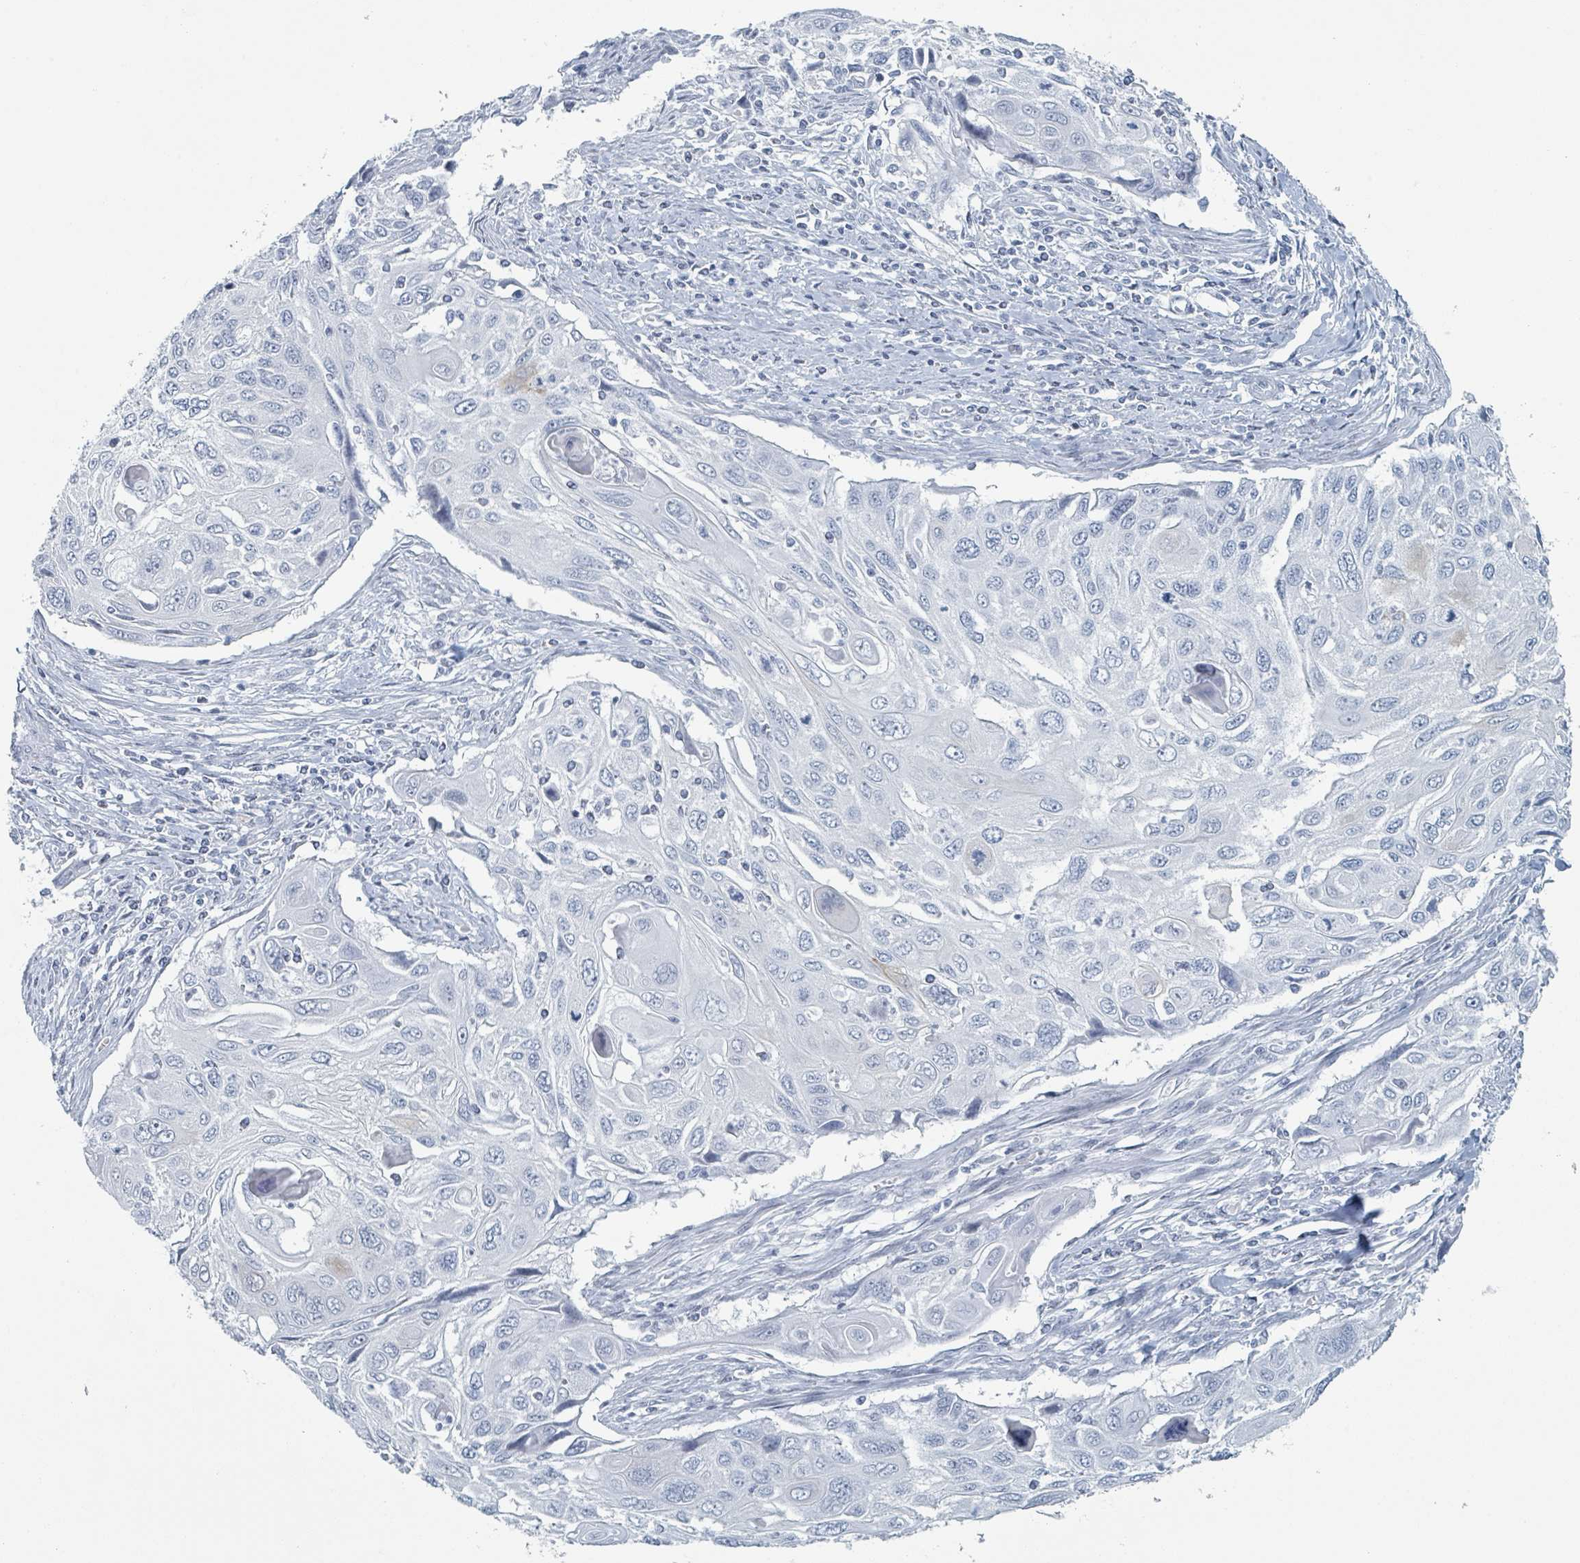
{"staining": {"intensity": "negative", "quantity": "none", "location": "none"}, "tissue": "cervical cancer", "cell_type": "Tumor cells", "image_type": "cancer", "snomed": [{"axis": "morphology", "description": "Squamous cell carcinoma, NOS"}, {"axis": "topography", "description": "Cervix"}], "caption": "Protein analysis of squamous cell carcinoma (cervical) exhibits no significant staining in tumor cells.", "gene": "GPR15LG", "patient": {"sex": "female", "age": 70}}